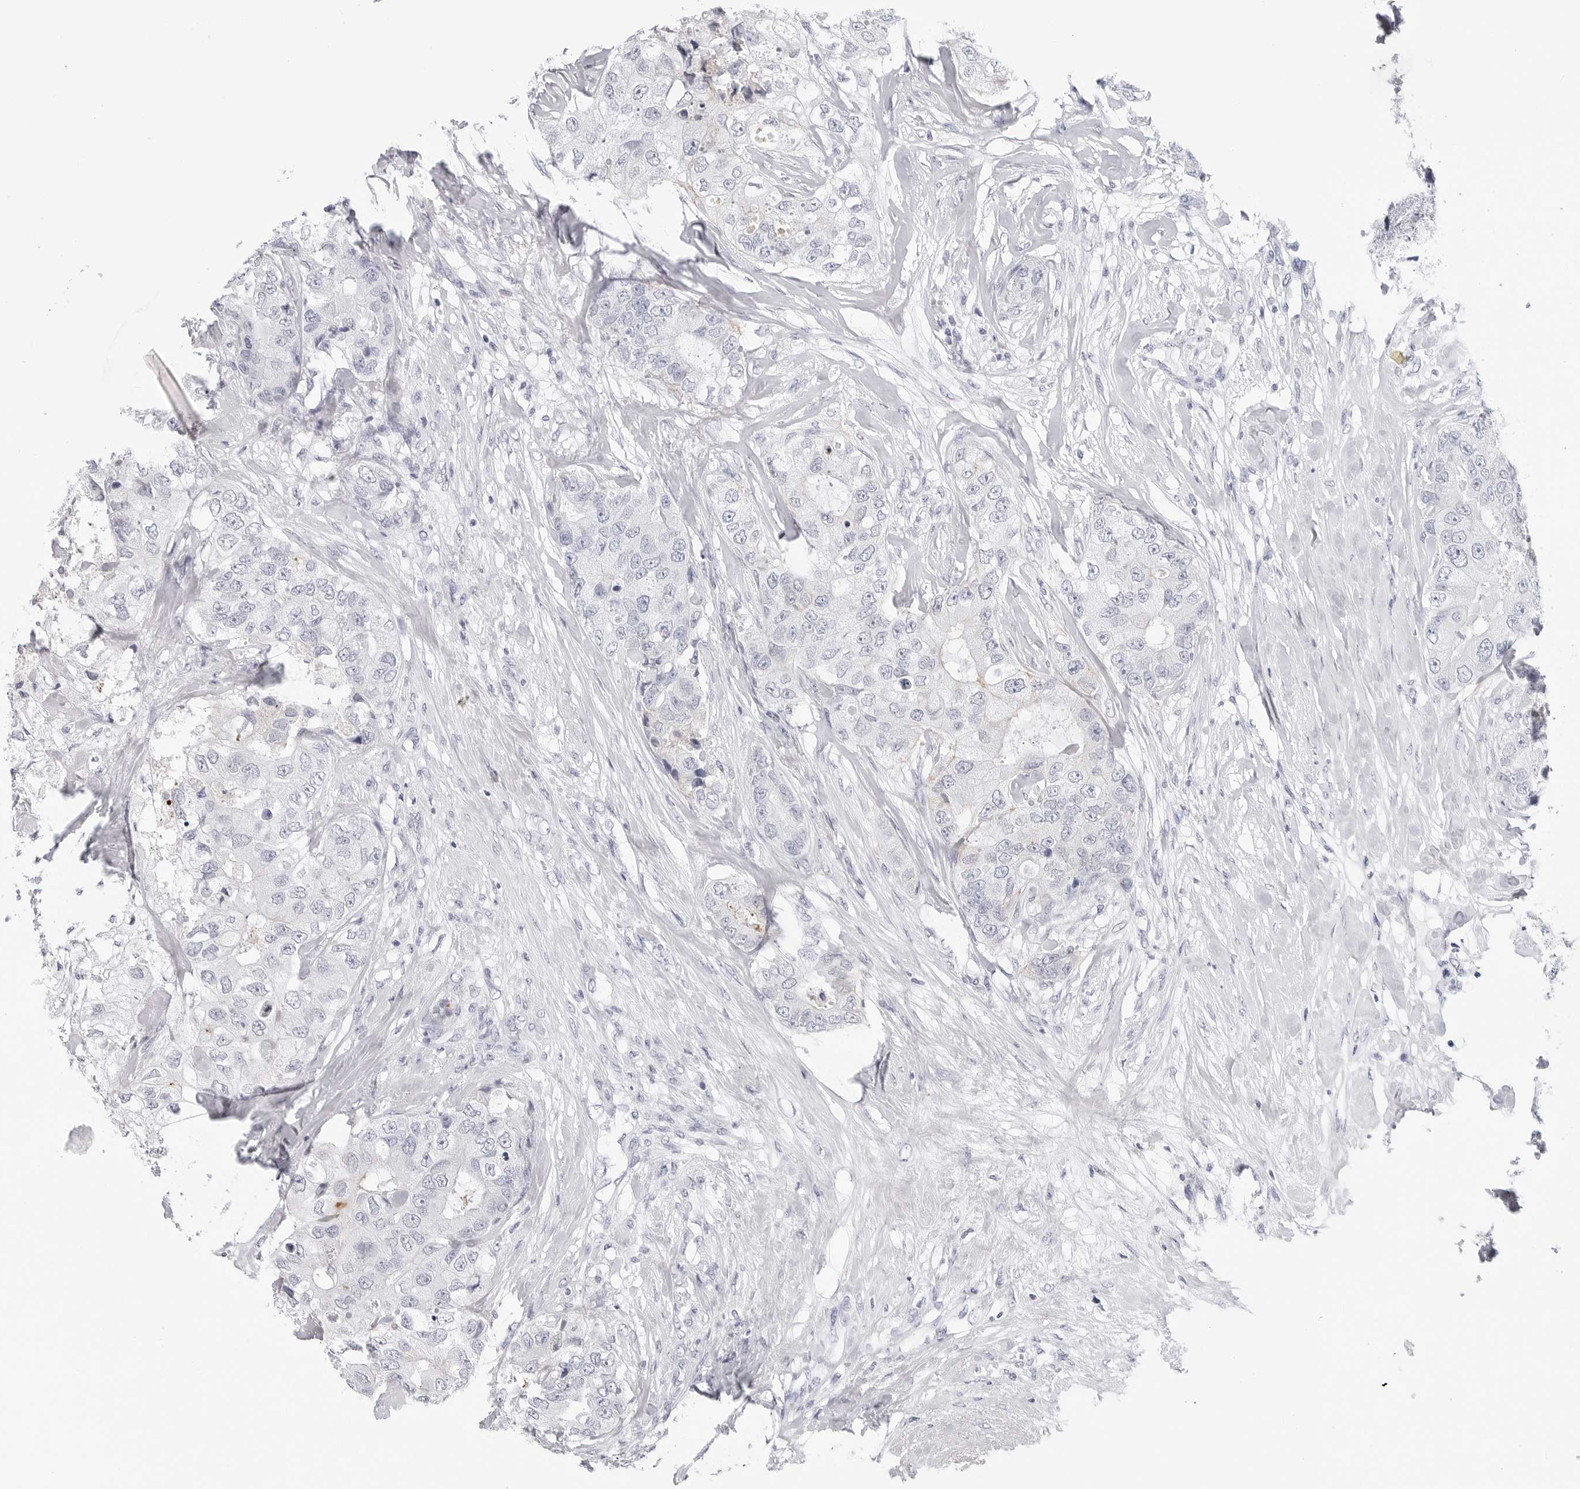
{"staining": {"intensity": "negative", "quantity": "none", "location": "none"}, "tissue": "breast cancer", "cell_type": "Tumor cells", "image_type": "cancer", "snomed": [{"axis": "morphology", "description": "Duct carcinoma"}, {"axis": "topography", "description": "Breast"}], "caption": "Image shows no protein expression in tumor cells of breast cancer tissue.", "gene": "SLC19A1", "patient": {"sex": "female", "age": 62}}